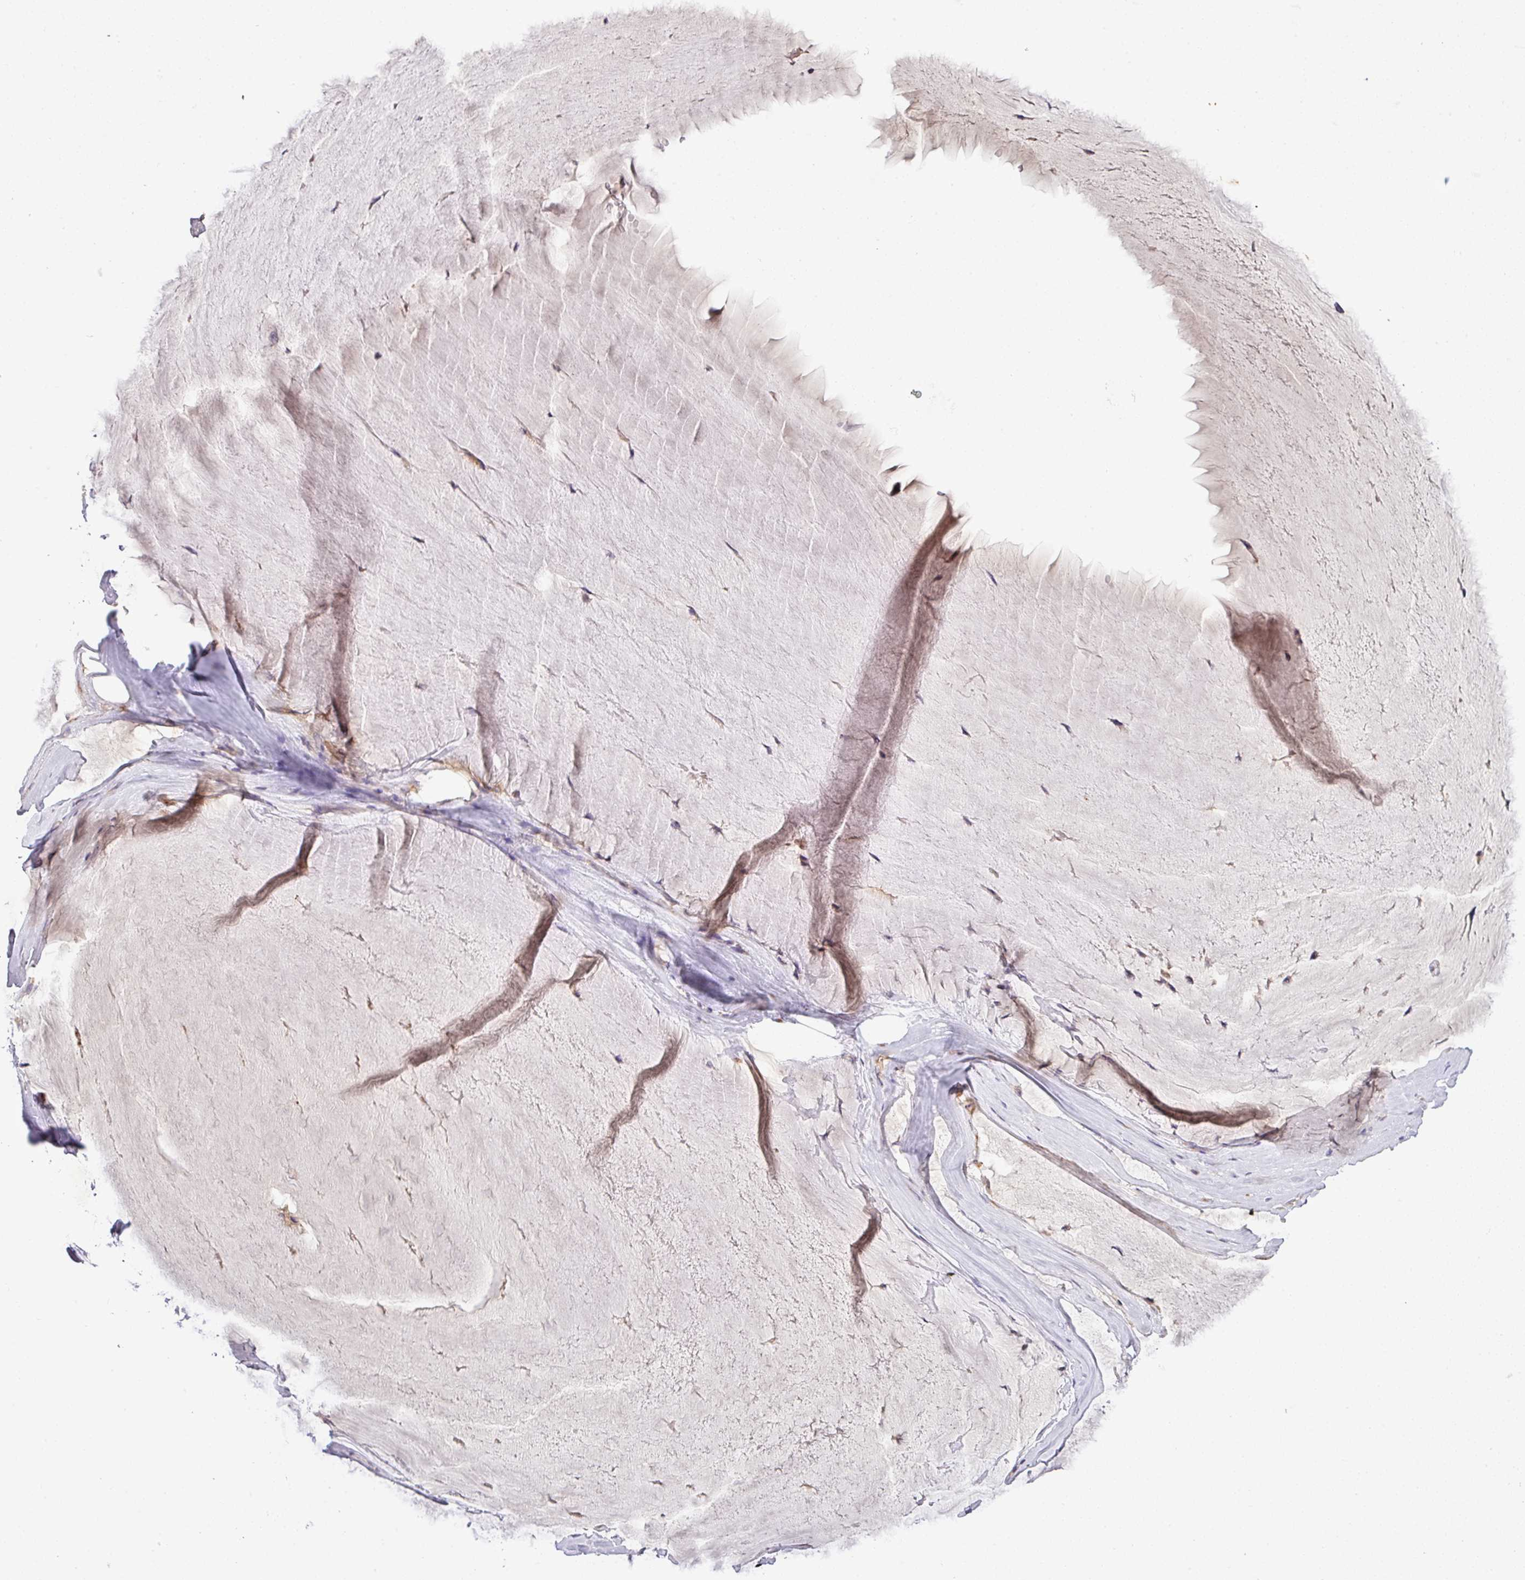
{"staining": {"intensity": "negative", "quantity": "none", "location": "none"}, "tissue": "ovarian cancer", "cell_type": "Tumor cells", "image_type": "cancer", "snomed": [{"axis": "morphology", "description": "Cystadenocarcinoma, mucinous, NOS"}, {"axis": "topography", "description": "Ovary"}], "caption": "IHC of mucinous cystadenocarcinoma (ovarian) exhibits no staining in tumor cells.", "gene": "VTI1A", "patient": {"sex": "female", "age": 61}}